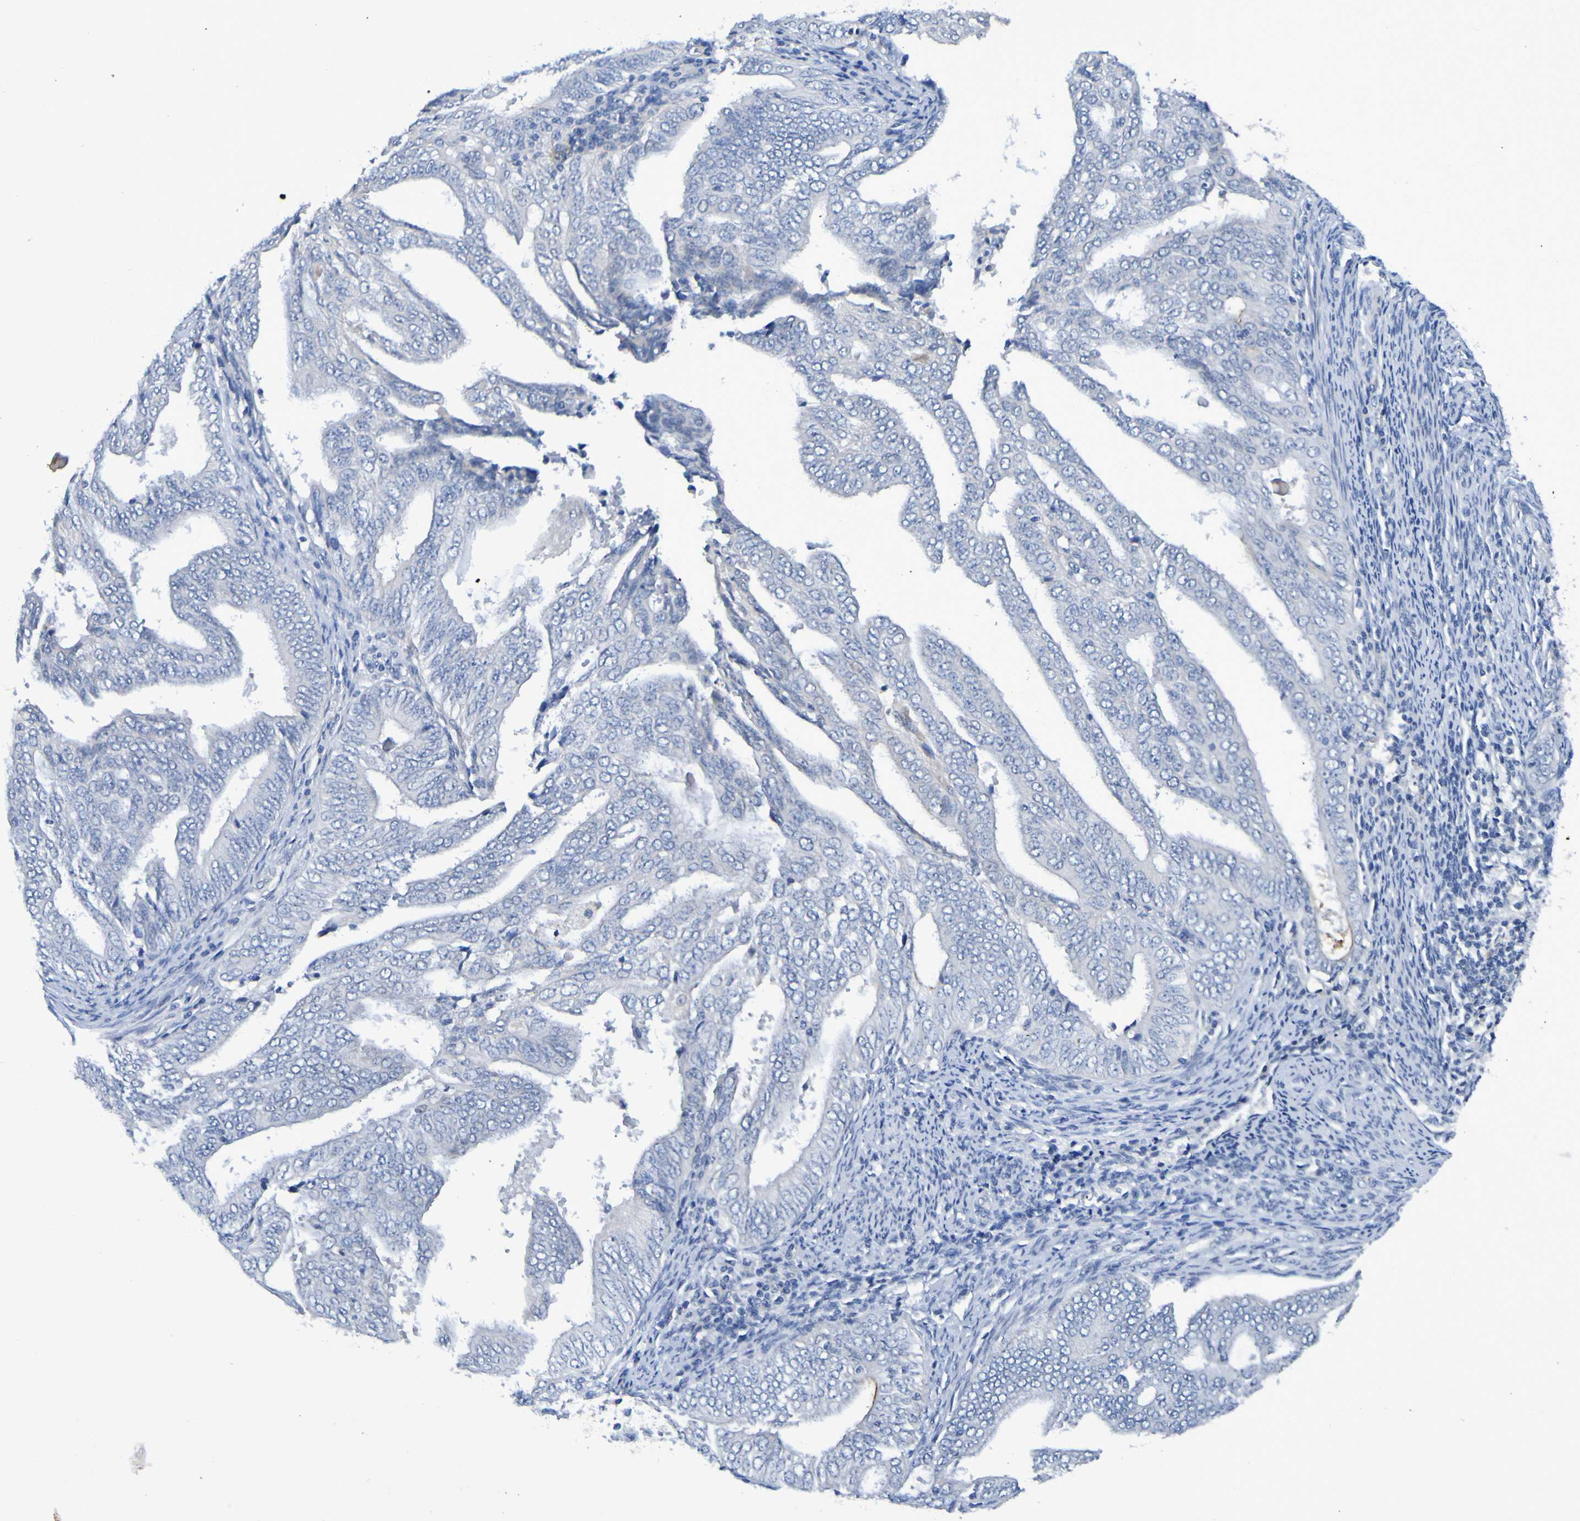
{"staining": {"intensity": "negative", "quantity": "none", "location": "none"}, "tissue": "endometrial cancer", "cell_type": "Tumor cells", "image_type": "cancer", "snomed": [{"axis": "morphology", "description": "Adenocarcinoma, NOS"}, {"axis": "topography", "description": "Endometrium"}], "caption": "Immunohistochemical staining of endometrial cancer (adenocarcinoma) exhibits no significant positivity in tumor cells.", "gene": "VMA21", "patient": {"sex": "female", "age": 58}}